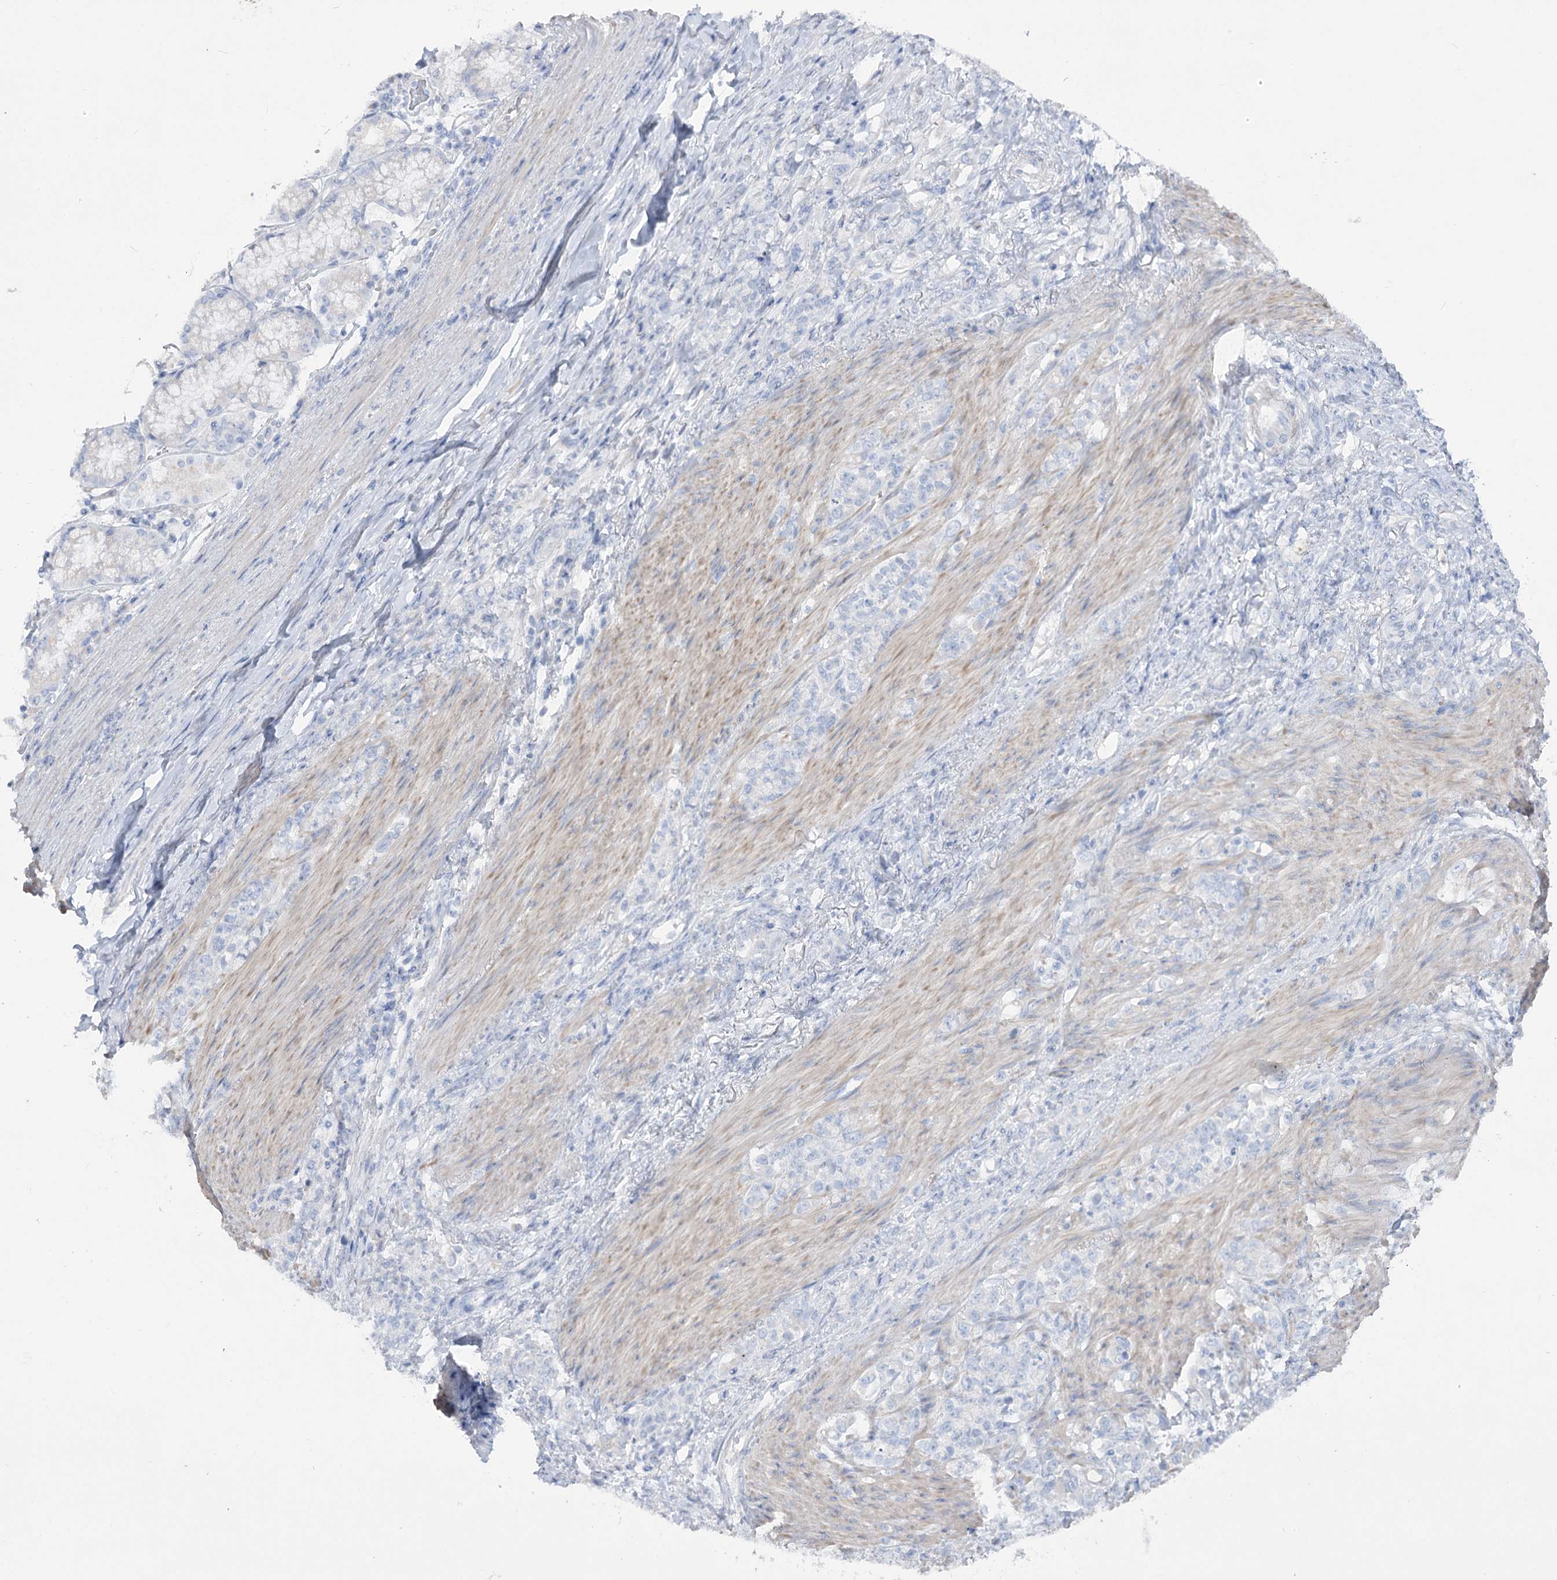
{"staining": {"intensity": "negative", "quantity": "none", "location": "none"}, "tissue": "stomach cancer", "cell_type": "Tumor cells", "image_type": "cancer", "snomed": [{"axis": "morphology", "description": "Adenocarcinoma, NOS"}, {"axis": "topography", "description": "Stomach"}], "caption": "Tumor cells are negative for protein expression in human stomach cancer (adenocarcinoma).", "gene": "GBF1", "patient": {"sex": "female", "age": 79}}